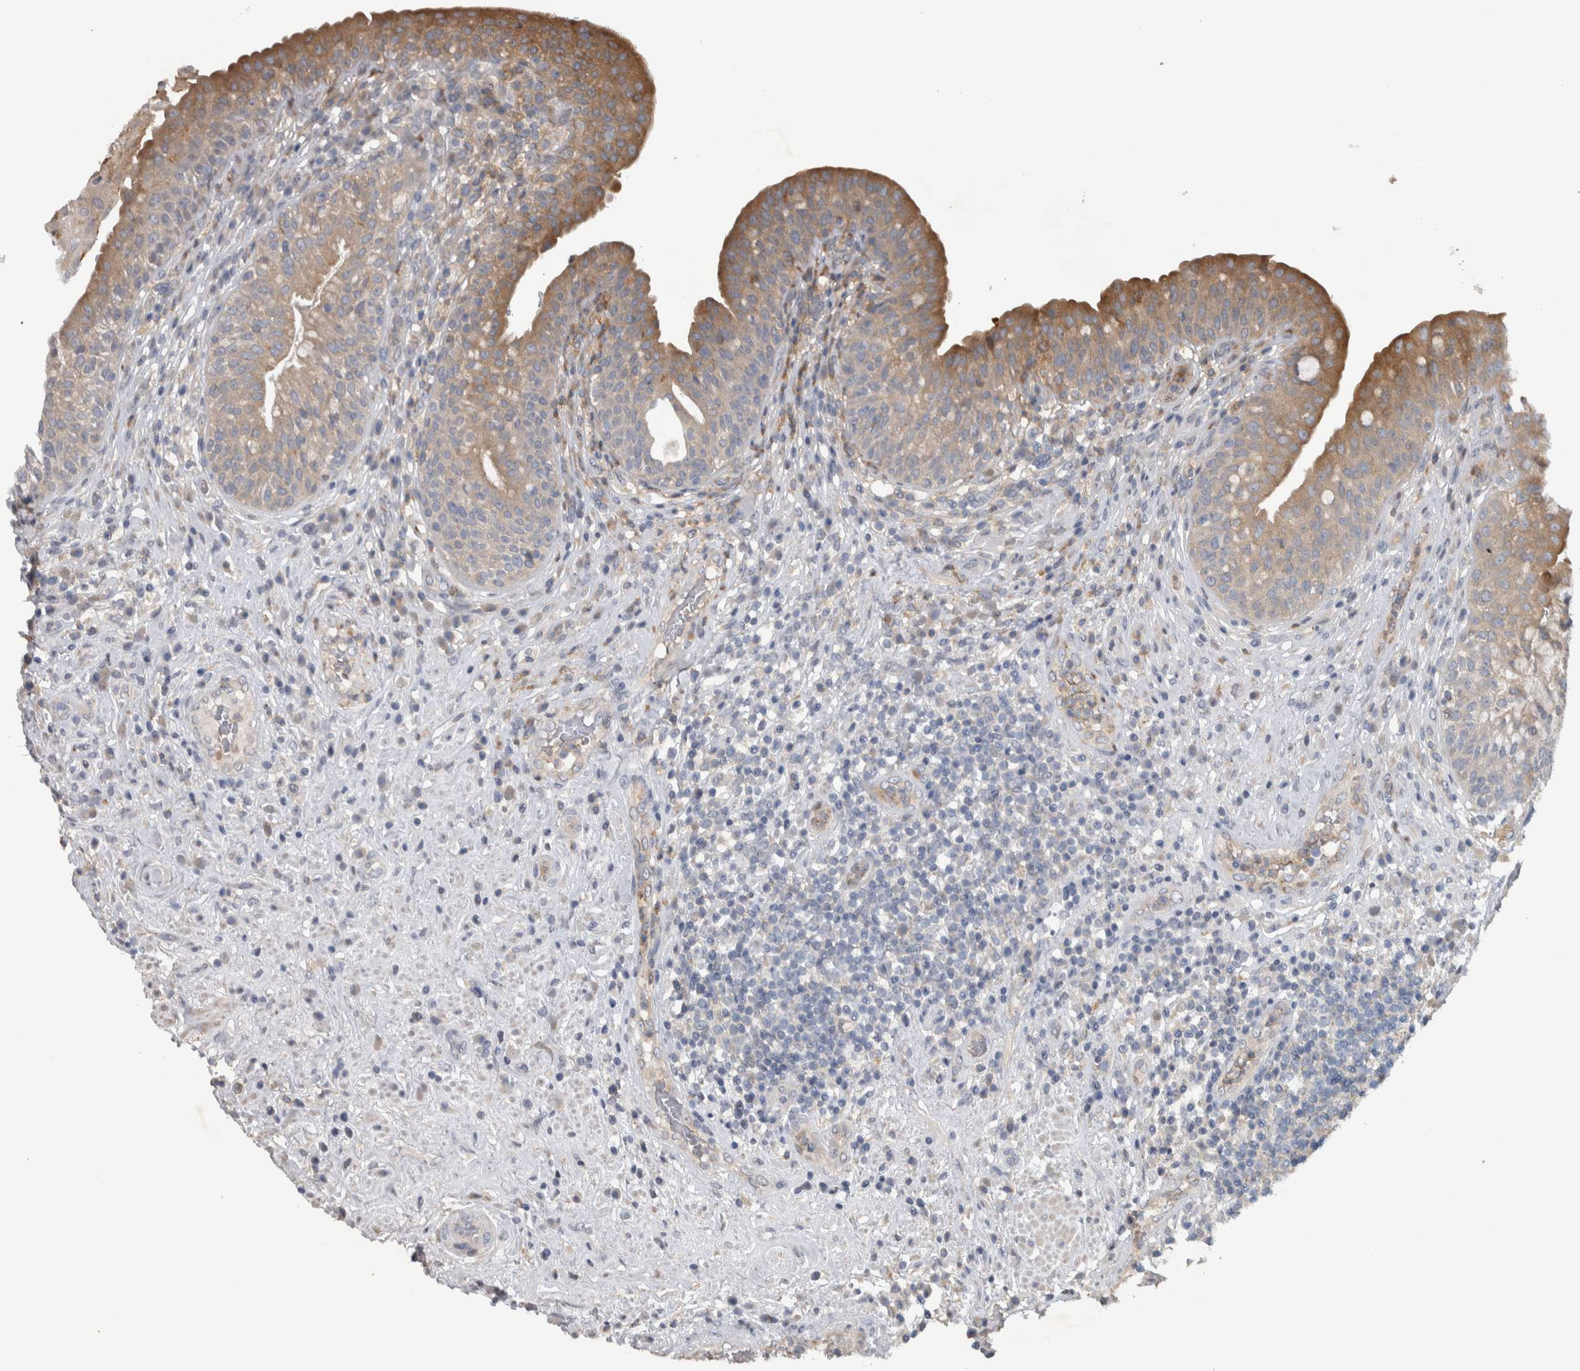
{"staining": {"intensity": "moderate", "quantity": ">75%", "location": "cytoplasmic/membranous"}, "tissue": "urinary bladder", "cell_type": "Urothelial cells", "image_type": "normal", "snomed": [{"axis": "morphology", "description": "Normal tissue, NOS"}, {"axis": "topography", "description": "Urinary bladder"}], "caption": "A high-resolution image shows immunohistochemistry (IHC) staining of benign urinary bladder, which demonstrates moderate cytoplasmic/membranous expression in about >75% of urothelial cells. (brown staining indicates protein expression, while blue staining denotes nuclei).", "gene": "NT5C2", "patient": {"sex": "female", "age": 62}}